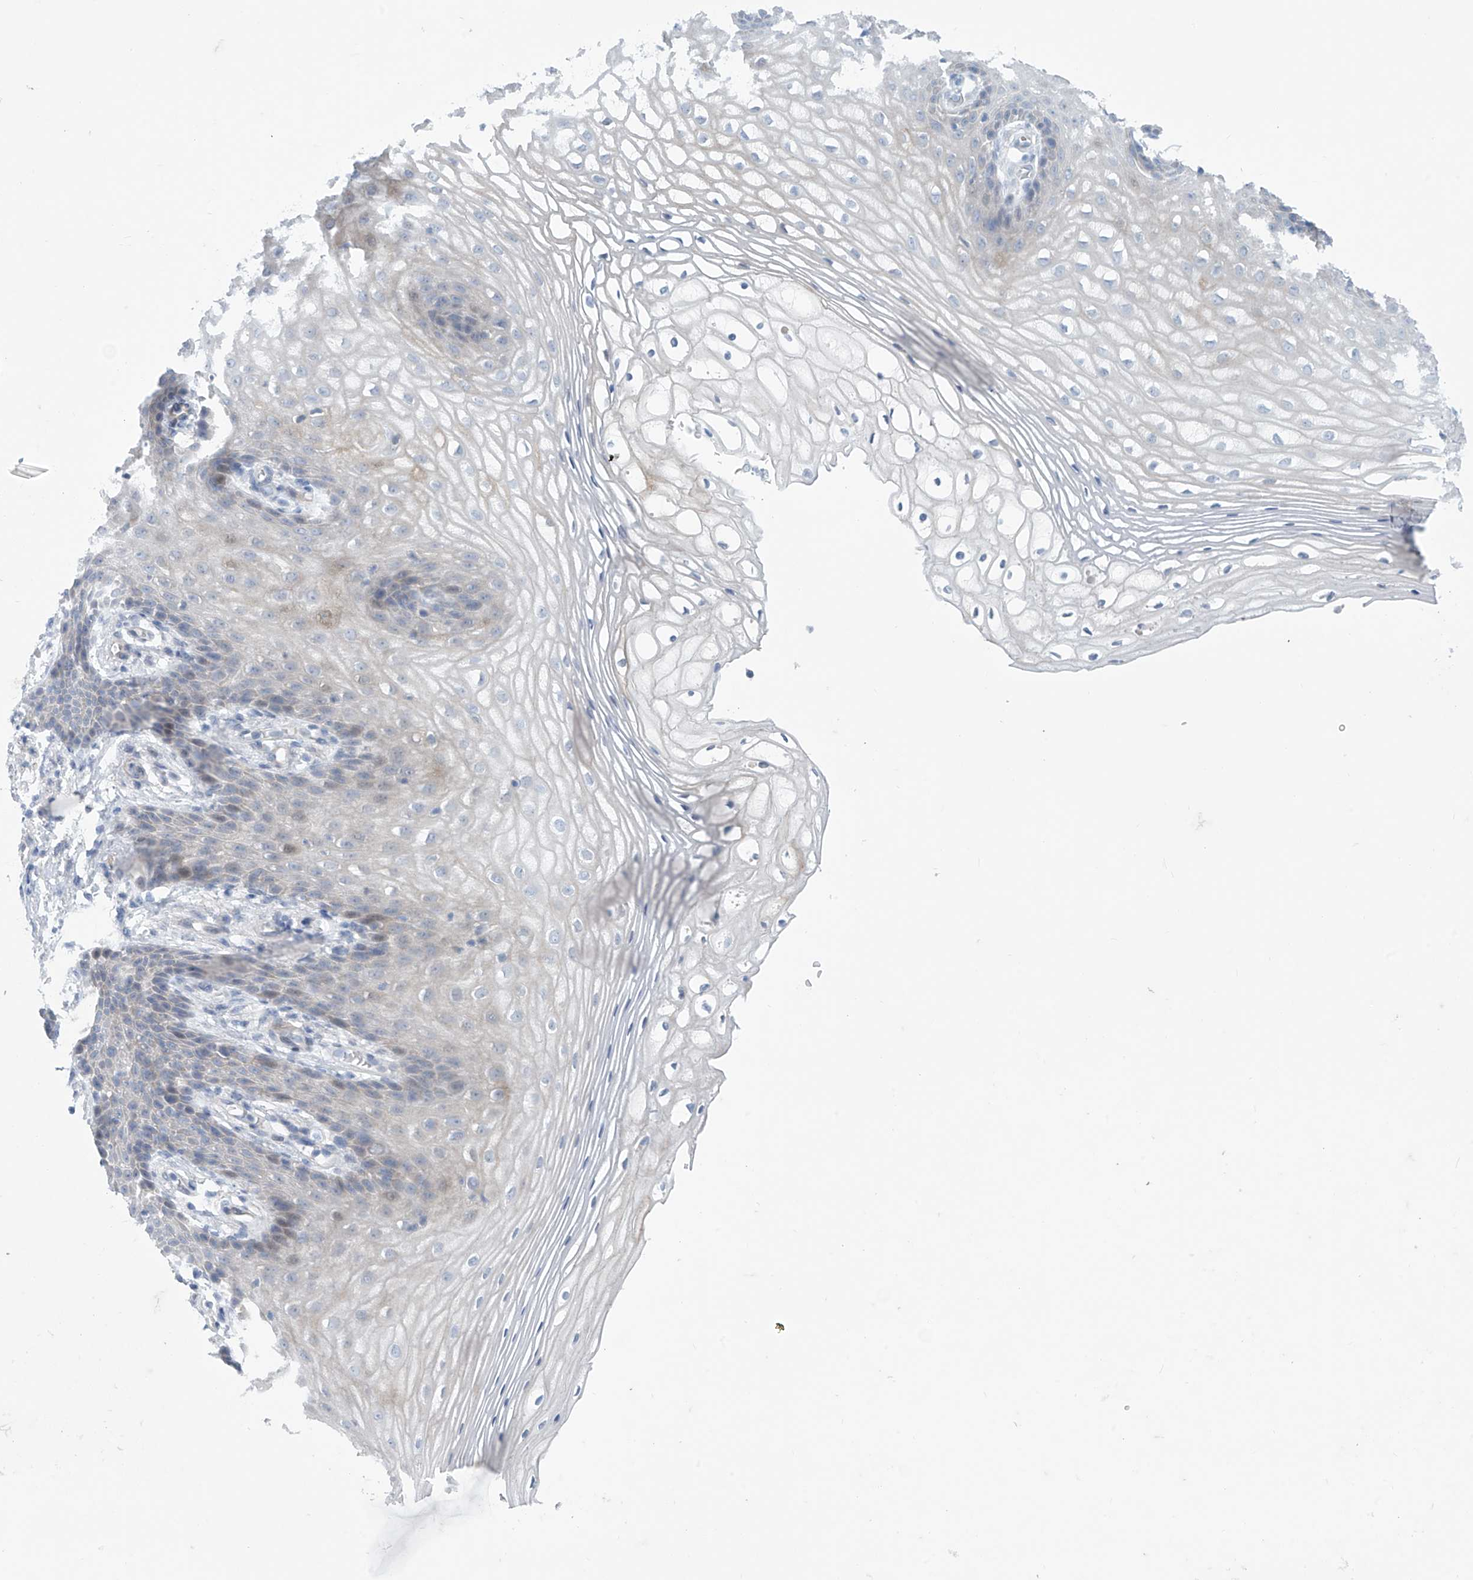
{"staining": {"intensity": "negative", "quantity": "none", "location": "none"}, "tissue": "vagina", "cell_type": "Squamous epithelial cells", "image_type": "normal", "snomed": [{"axis": "morphology", "description": "Normal tissue, NOS"}, {"axis": "topography", "description": "Vagina"}], "caption": "DAB (3,3'-diaminobenzidine) immunohistochemical staining of normal vagina shows no significant expression in squamous epithelial cells.", "gene": "SLC35A5", "patient": {"sex": "female", "age": 60}}